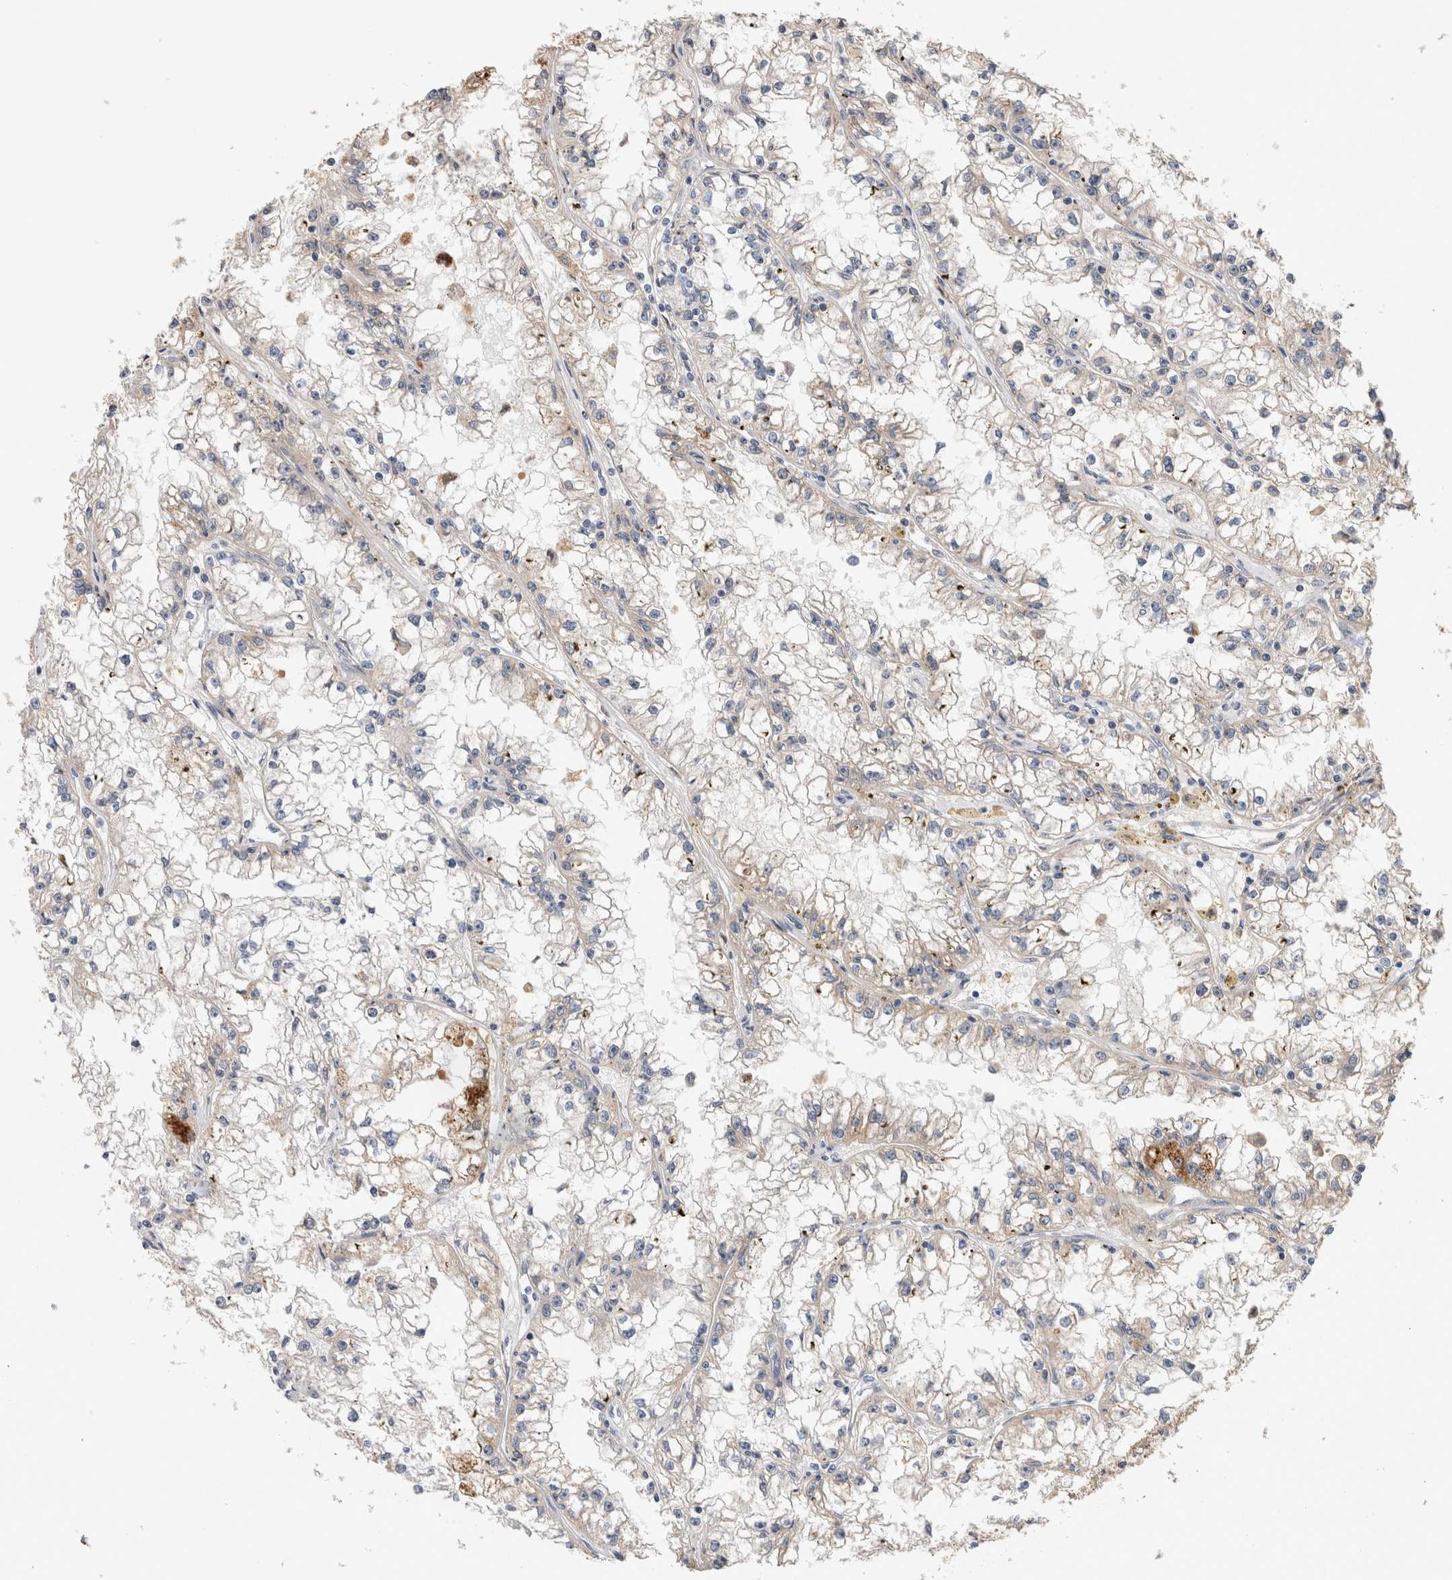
{"staining": {"intensity": "weak", "quantity": "<25%", "location": "cytoplasmic/membranous"}, "tissue": "renal cancer", "cell_type": "Tumor cells", "image_type": "cancer", "snomed": [{"axis": "morphology", "description": "Adenocarcinoma, NOS"}, {"axis": "topography", "description": "Kidney"}], "caption": "Immunohistochemistry (IHC) of human adenocarcinoma (renal) exhibits no expression in tumor cells.", "gene": "IARS2", "patient": {"sex": "male", "age": 56}}